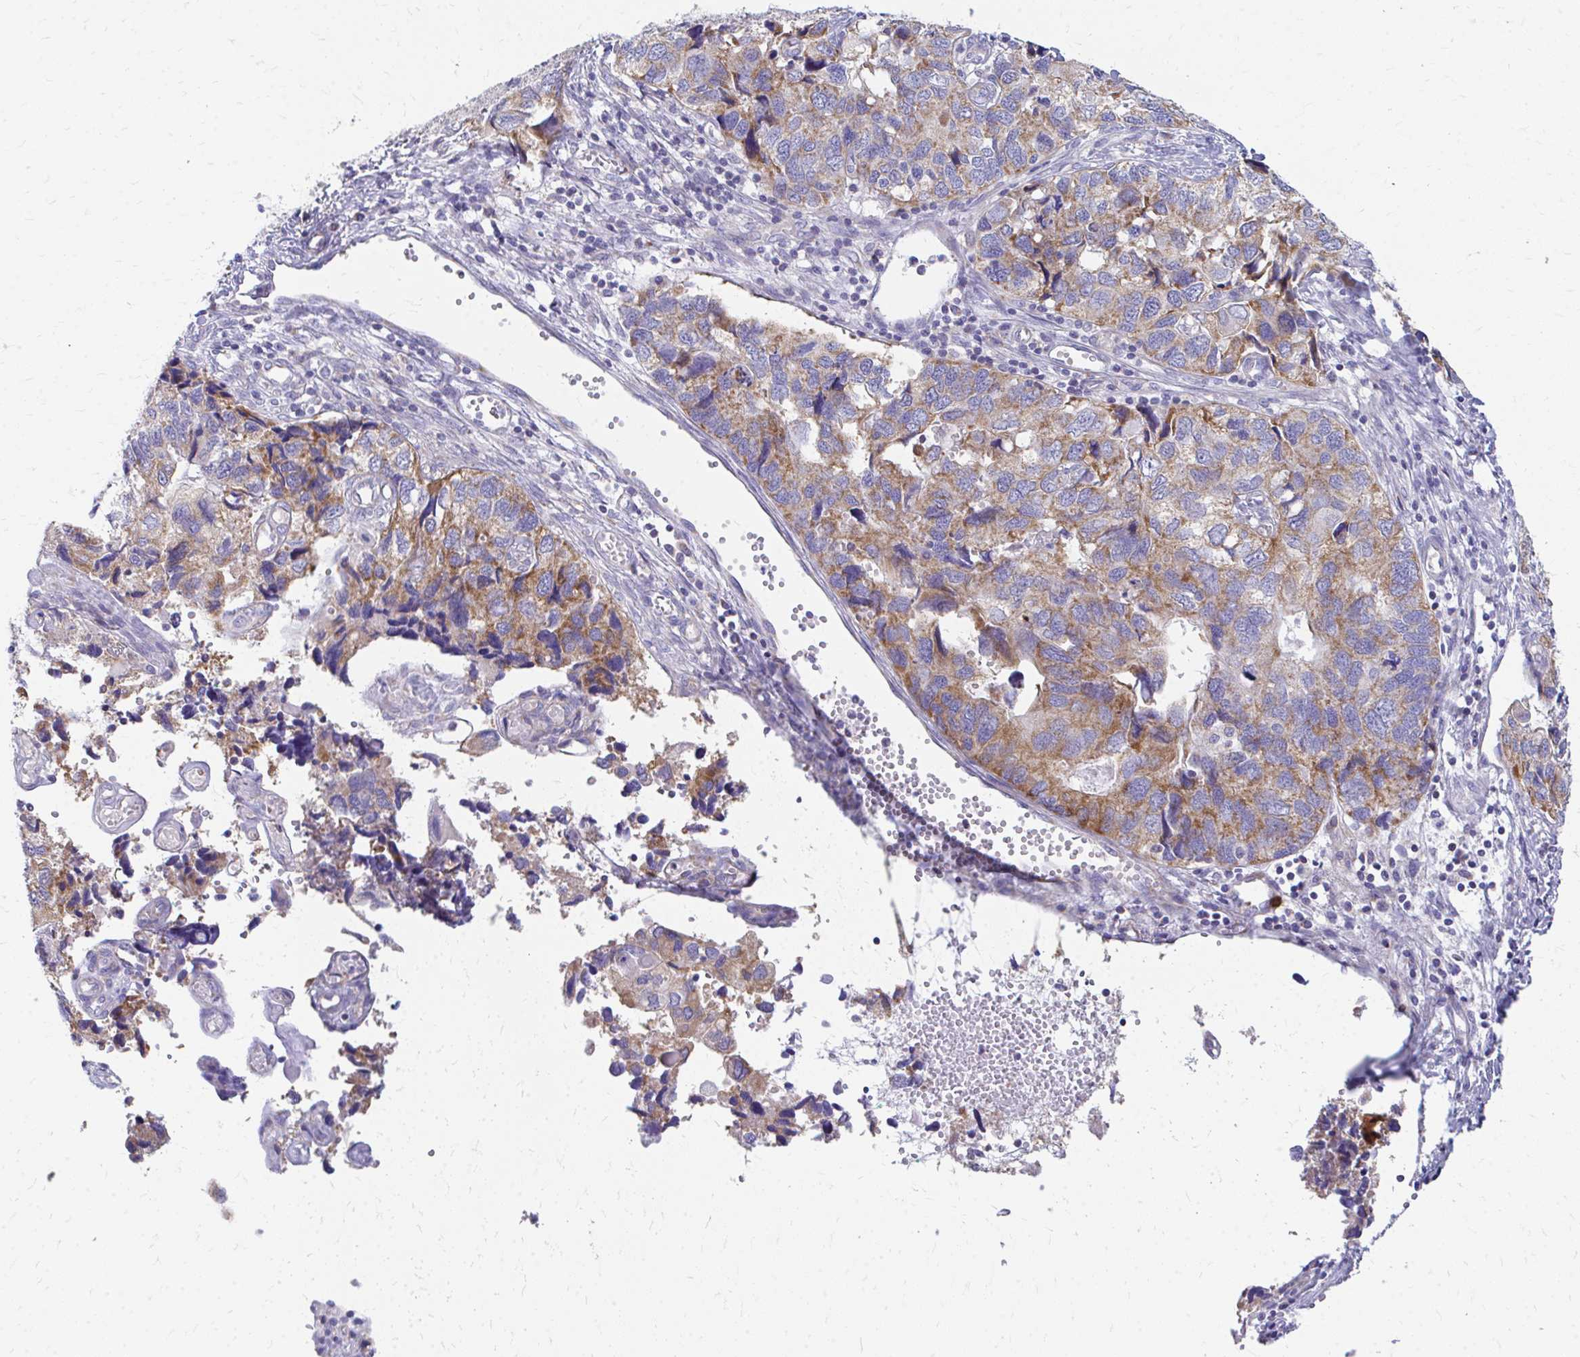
{"staining": {"intensity": "moderate", "quantity": "25%-75%", "location": "cytoplasmic/membranous"}, "tissue": "endometrial cancer", "cell_type": "Tumor cells", "image_type": "cancer", "snomed": [{"axis": "morphology", "description": "Carcinoma, NOS"}, {"axis": "topography", "description": "Uterus"}], "caption": "This photomicrograph displays IHC staining of endometrial cancer, with medium moderate cytoplasmic/membranous staining in about 25%-75% of tumor cells.", "gene": "MRPL19", "patient": {"sex": "female", "age": 76}}